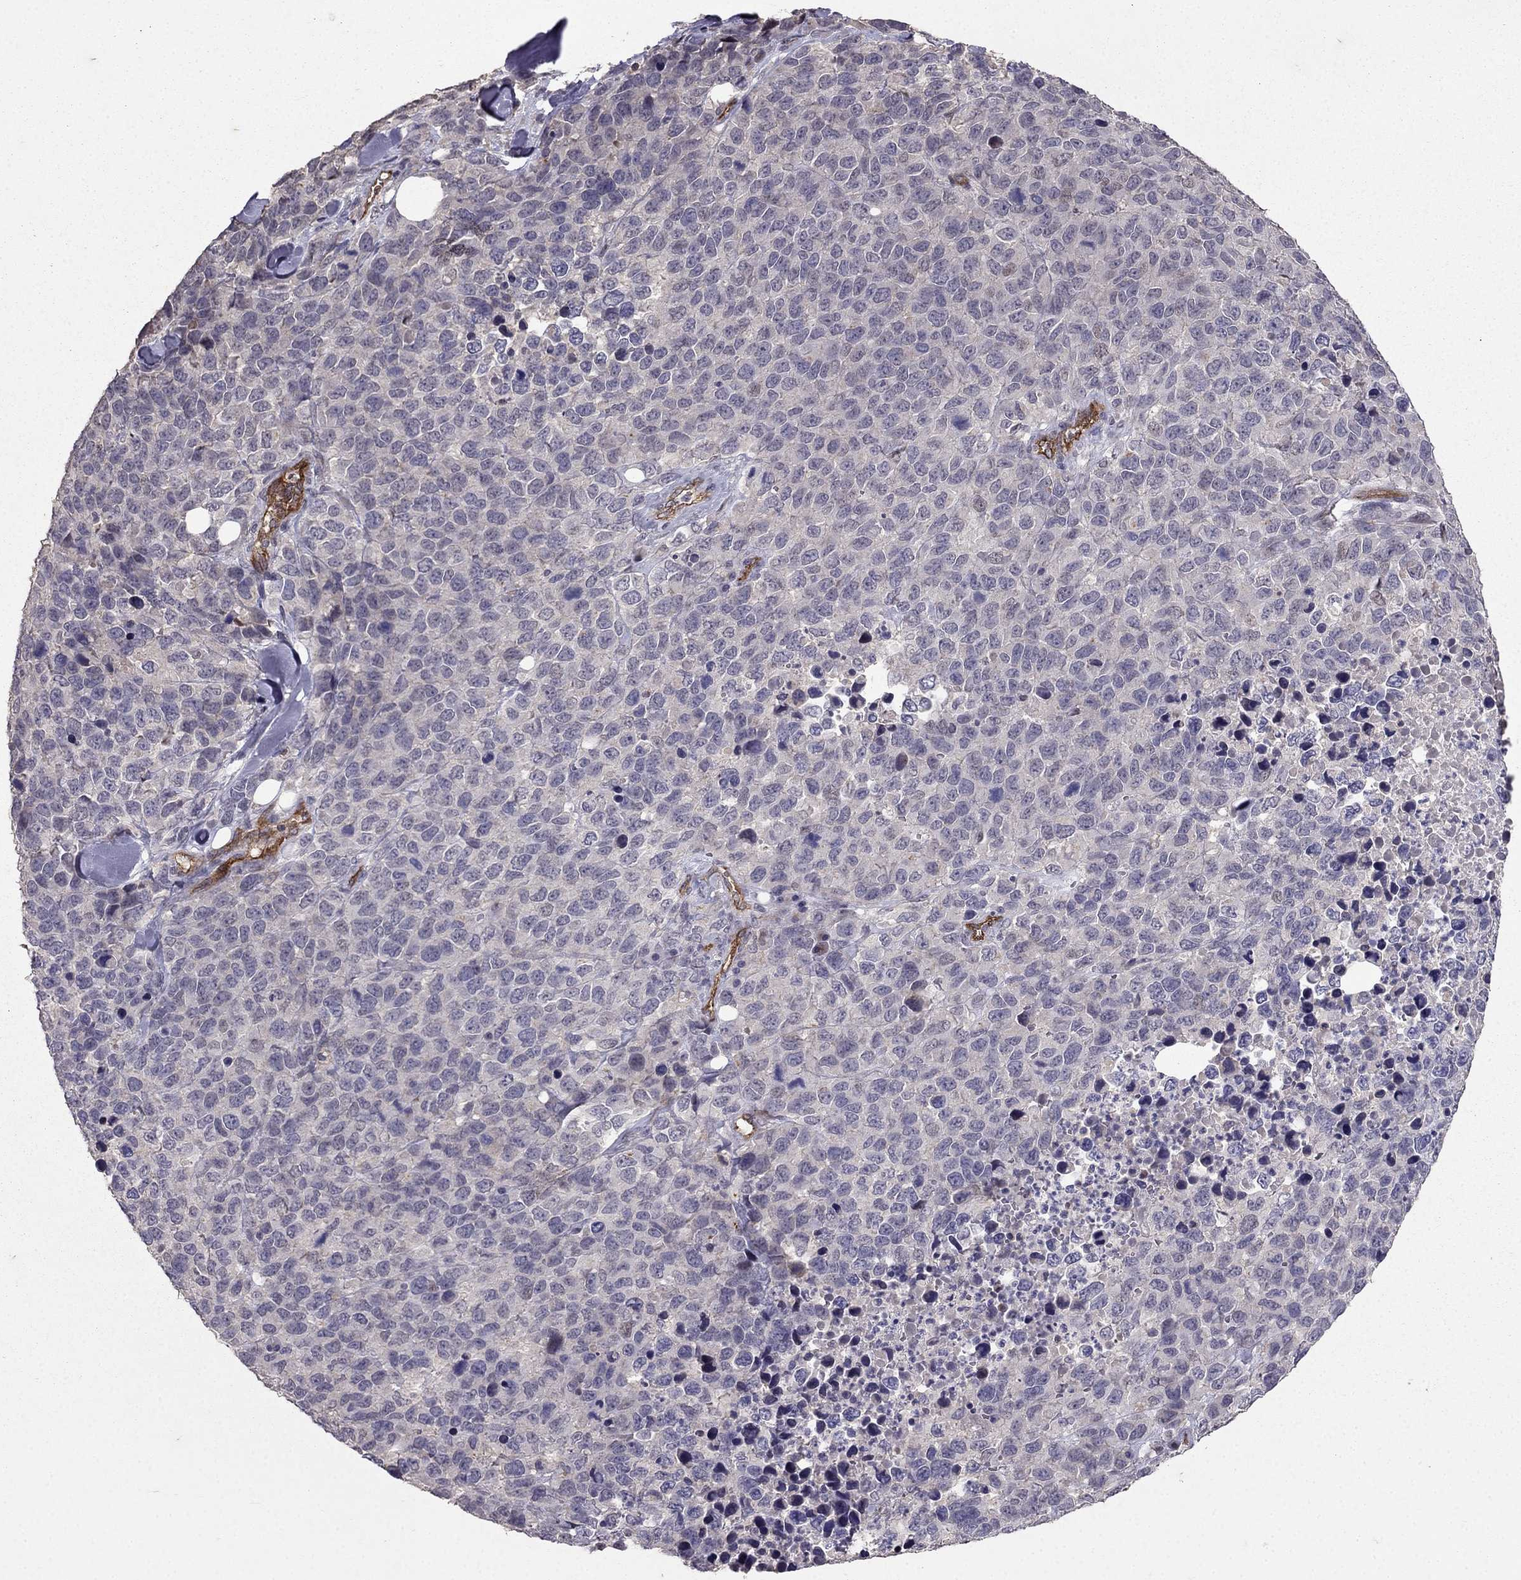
{"staining": {"intensity": "moderate", "quantity": "<25%", "location": "cytoplasmic/membranous"}, "tissue": "melanoma", "cell_type": "Tumor cells", "image_type": "cancer", "snomed": [{"axis": "morphology", "description": "Malignant melanoma, Metastatic site"}, {"axis": "topography", "description": "Skin"}], "caption": "Human melanoma stained with a protein marker reveals moderate staining in tumor cells.", "gene": "RASIP1", "patient": {"sex": "male", "age": 84}}